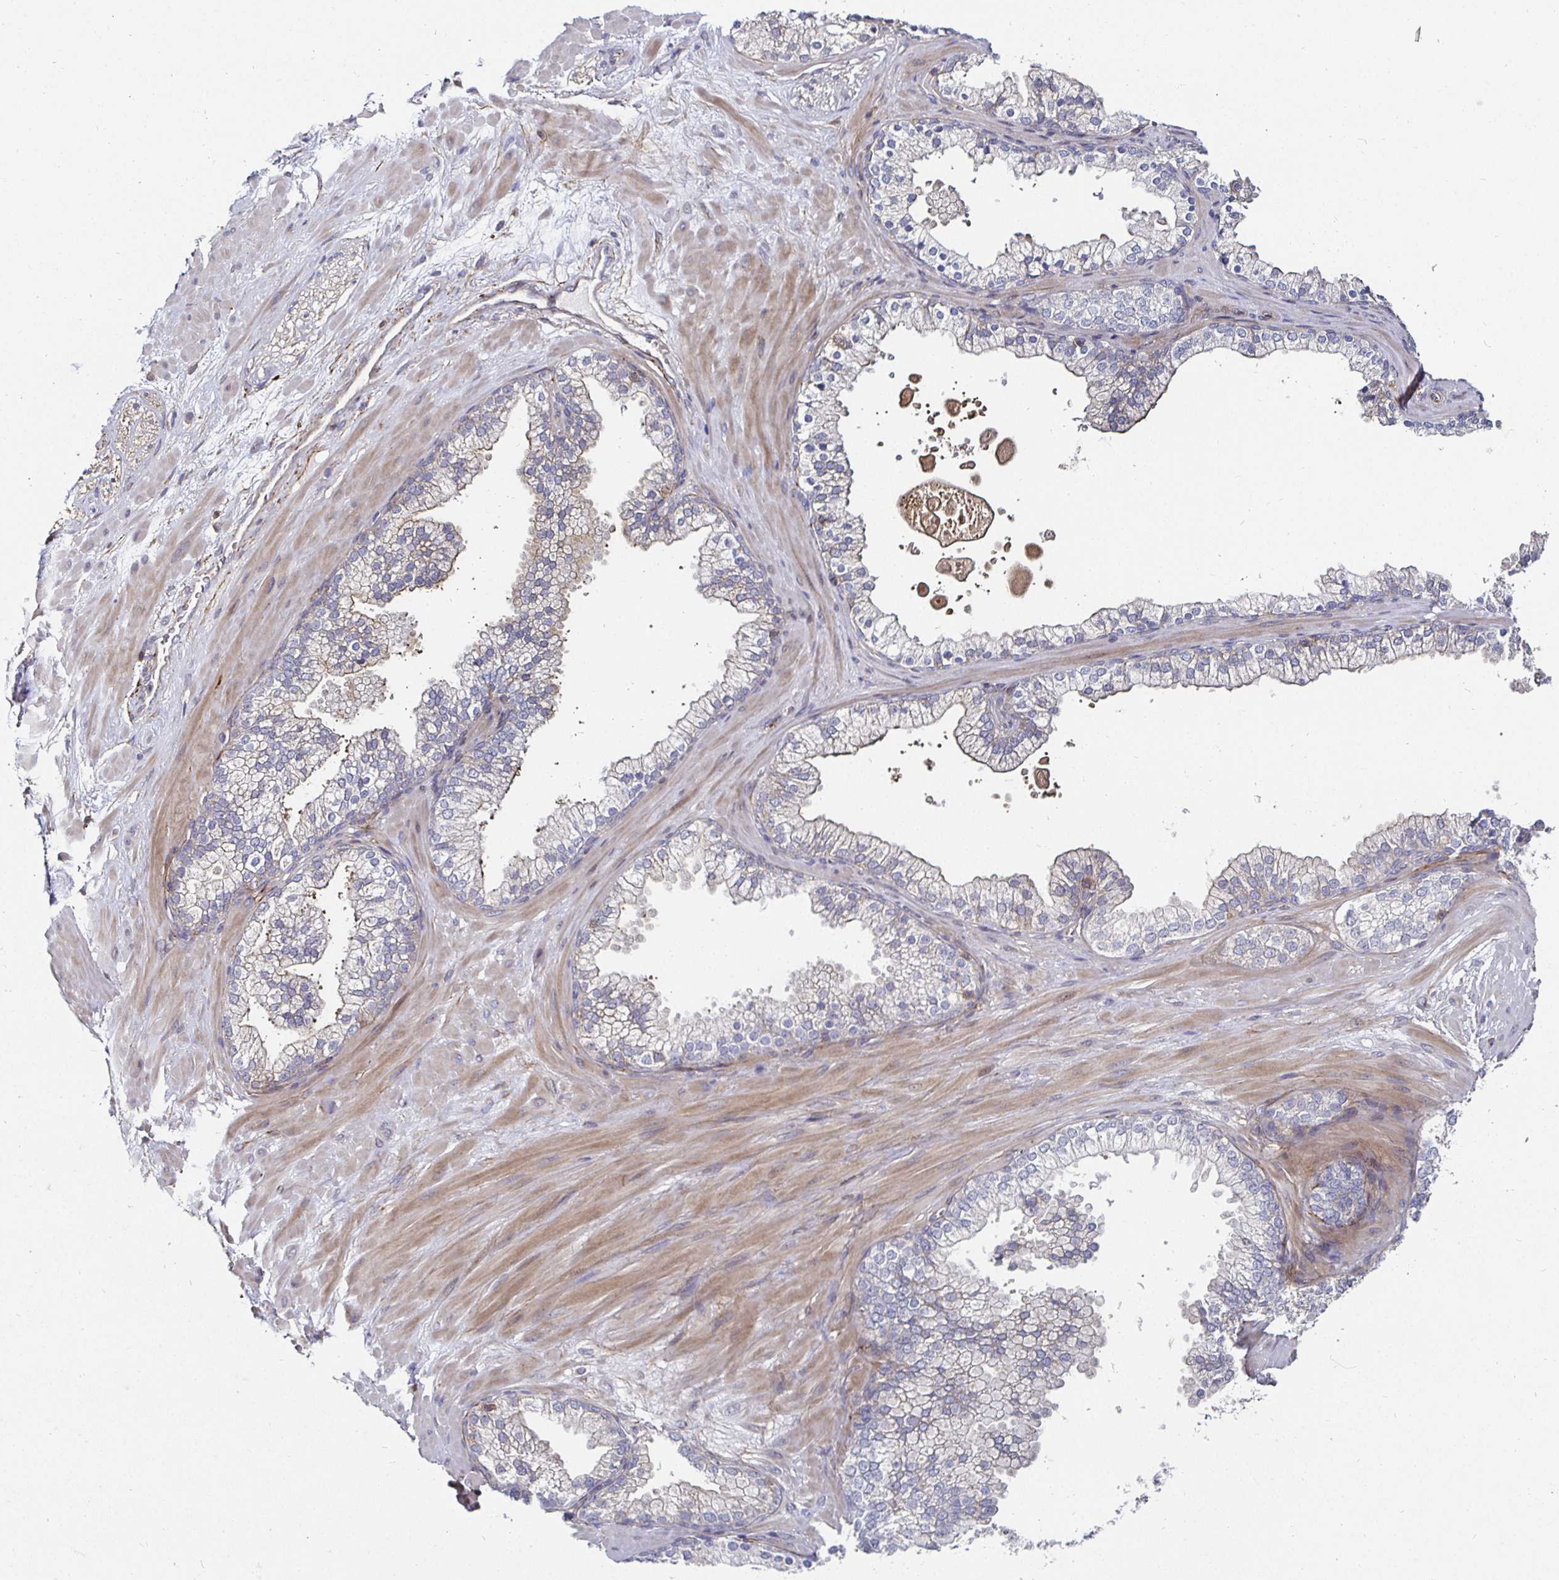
{"staining": {"intensity": "weak", "quantity": "<25%", "location": "cytoplasmic/membranous"}, "tissue": "soft tissue", "cell_type": "Fibroblasts", "image_type": "normal", "snomed": [{"axis": "morphology", "description": "Normal tissue, NOS"}, {"axis": "topography", "description": "Prostate"}, {"axis": "topography", "description": "Peripheral nerve tissue"}], "caption": "A high-resolution histopathology image shows immunohistochemistry (IHC) staining of benign soft tissue, which reveals no significant staining in fibroblasts.", "gene": "GJA4", "patient": {"sex": "male", "age": 61}}